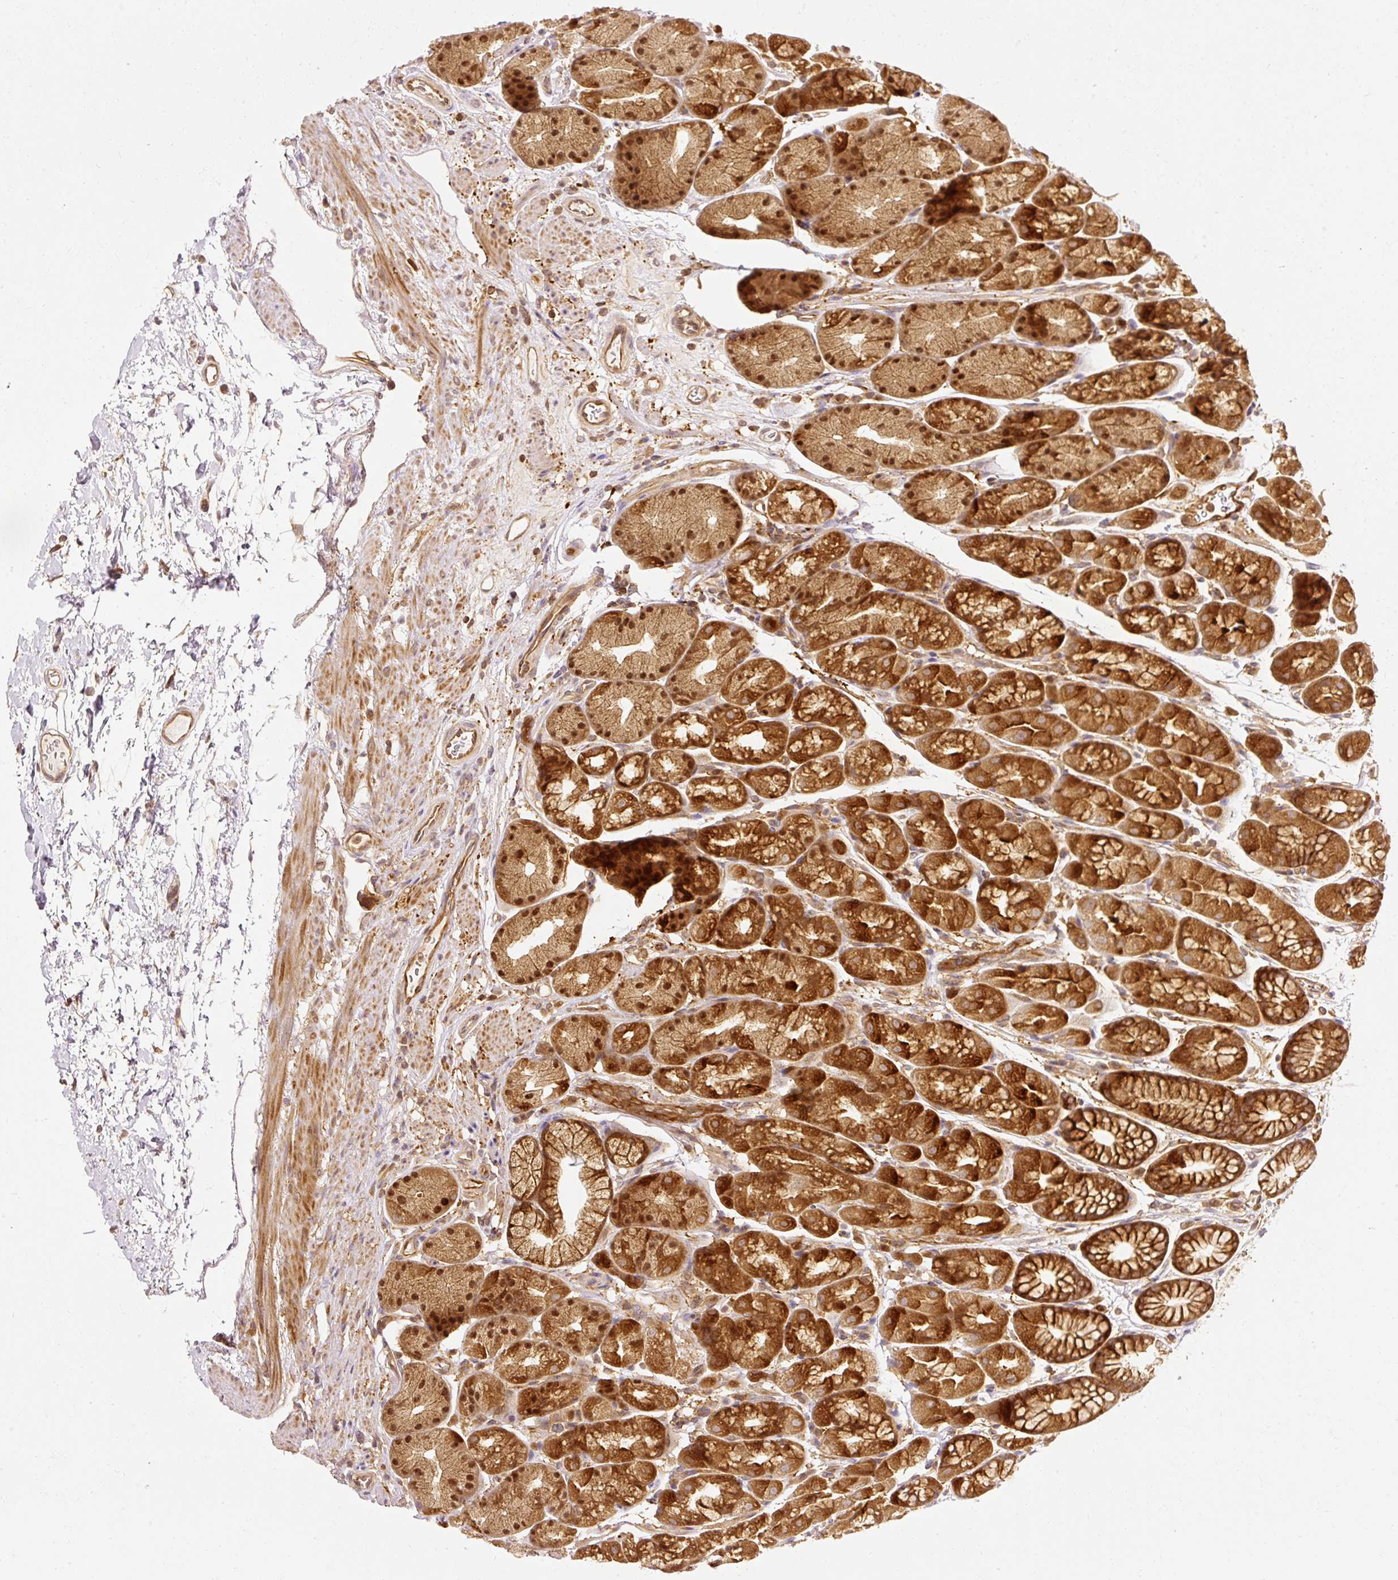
{"staining": {"intensity": "strong", "quantity": ">75%", "location": "cytoplasmic/membranous,nuclear"}, "tissue": "stomach", "cell_type": "Glandular cells", "image_type": "normal", "snomed": [{"axis": "morphology", "description": "Normal tissue, NOS"}, {"axis": "topography", "description": "Stomach, lower"}], "caption": "DAB immunohistochemical staining of benign stomach demonstrates strong cytoplasmic/membranous,nuclear protein positivity in about >75% of glandular cells.", "gene": "ARMH3", "patient": {"sex": "male", "age": 67}}